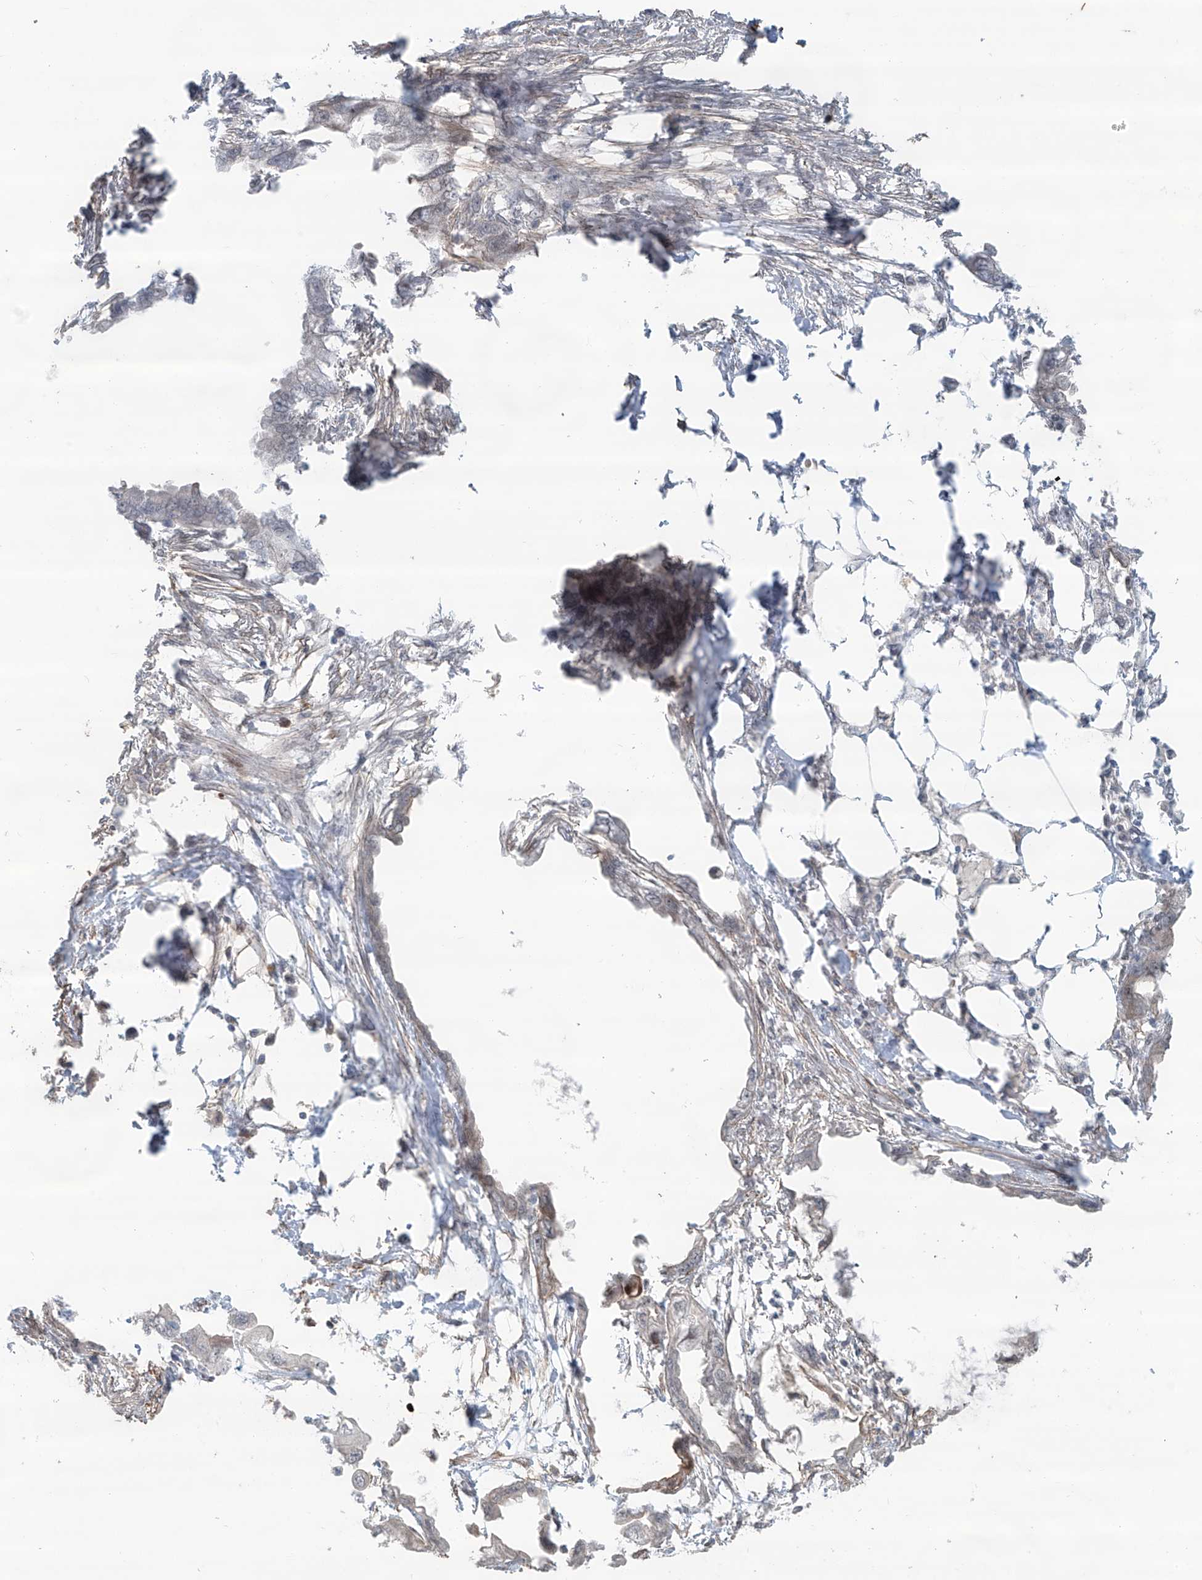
{"staining": {"intensity": "weak", "quantity": "<25%", "location": "cytoplasmic/membranous"}, "tissue": "endometrial cancer", "cell_type": "Tumor cells", "image_type": "cancer", "snomed": [{"axis": "morphology", "description": "Adenocarcinoma, NOS"}, {"axis": "morphology", "description": "Adenocarcinoma, metastatic, NOS"}, {"axis": "topography", "description": "Adipose tissue"}, {"axis": "topography", "description": "Endometrium"}], "caption": "Tumor cells are negative for brown protein staining in endometrial cancer (metastatic adenocarcinoma). (IHC, brightfield microscopy, high magnification).", "gene": "RASGEF1A", "patient": {"sex": "female", "age": 67}}